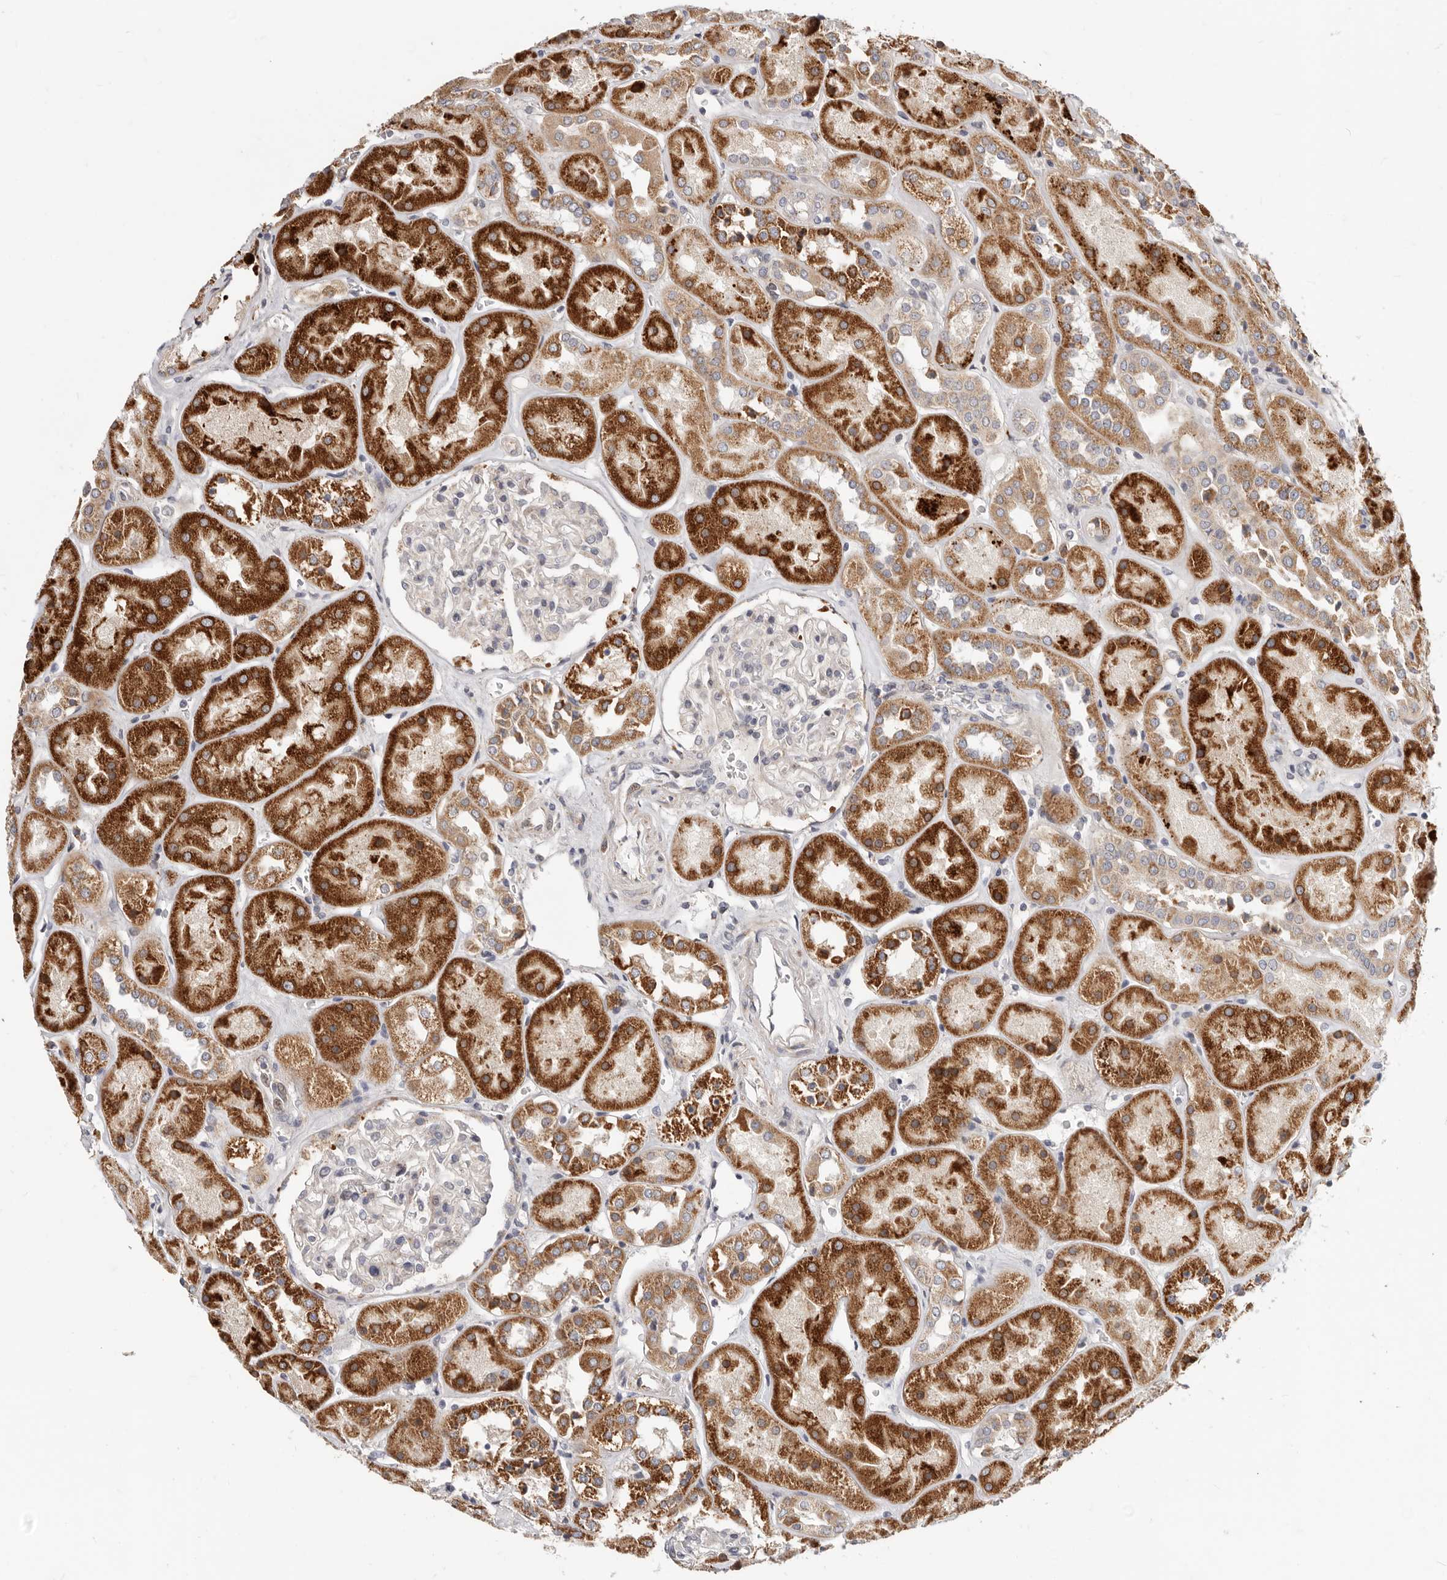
{"staining": {"intensity": "negative", "quantity": "none", "location": "none"}, "tissue": "kidney", "cell_type": "Cells in glomeruli", "image_type": "normal", "snomed": [{"axis": "morphology", "description": "Normal tissue, NOS"}, {"axis": "topography", "description": "Kidney"}], "caption": "IHC micrograph of benign kidney stained for a protein (brown), which reveals no positivity in cells in glomeruli. Nuclei are stained in blue.", "gene": "TOR3A", "patient": {"sex": "male", "age": 70}}